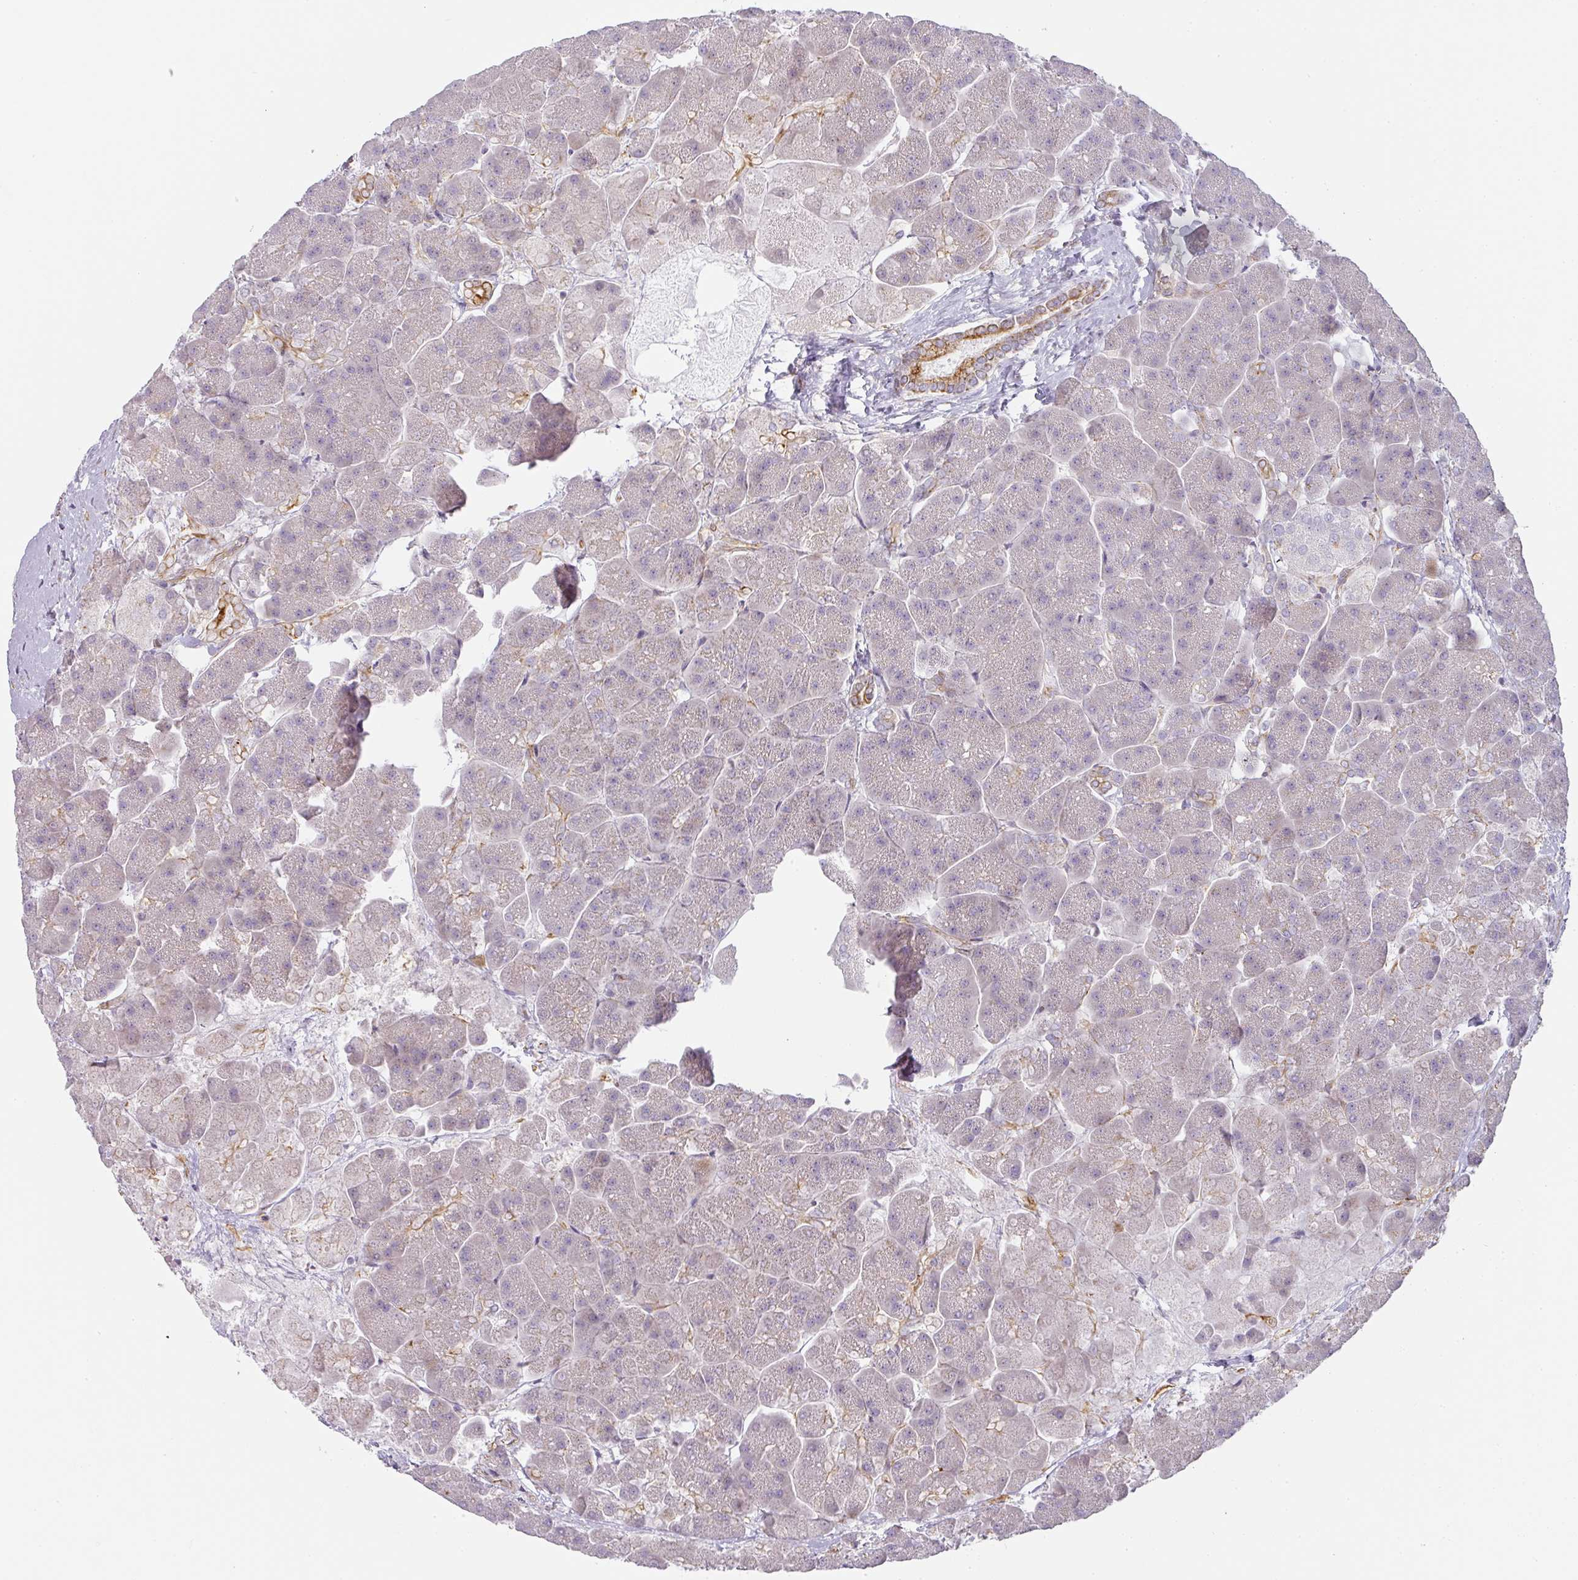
{"staining": {"intensity": "moderate", "quantity": "<25%", "location": "cytoplasmic/membranous"}, "tissue": "pancreas", "cell_type": "Exocrine glandular cells", "image_type": "normal", "snomed": [{"axis": "morphology", "description": "Normal tissue, NOS"}, {"axis": "topography", "description": "Pancreas"}, {"axis": "topography", "description": "Peripheral nerve tissue"}], "caption": "IHC of benign human pancreas demonstrates low levels of moderate cytoplasmic/membranous staining in about <25% of exocrine glandular cells.", "gene": "ATP8B2", "patient": {"sex": "male", "age": 54}}